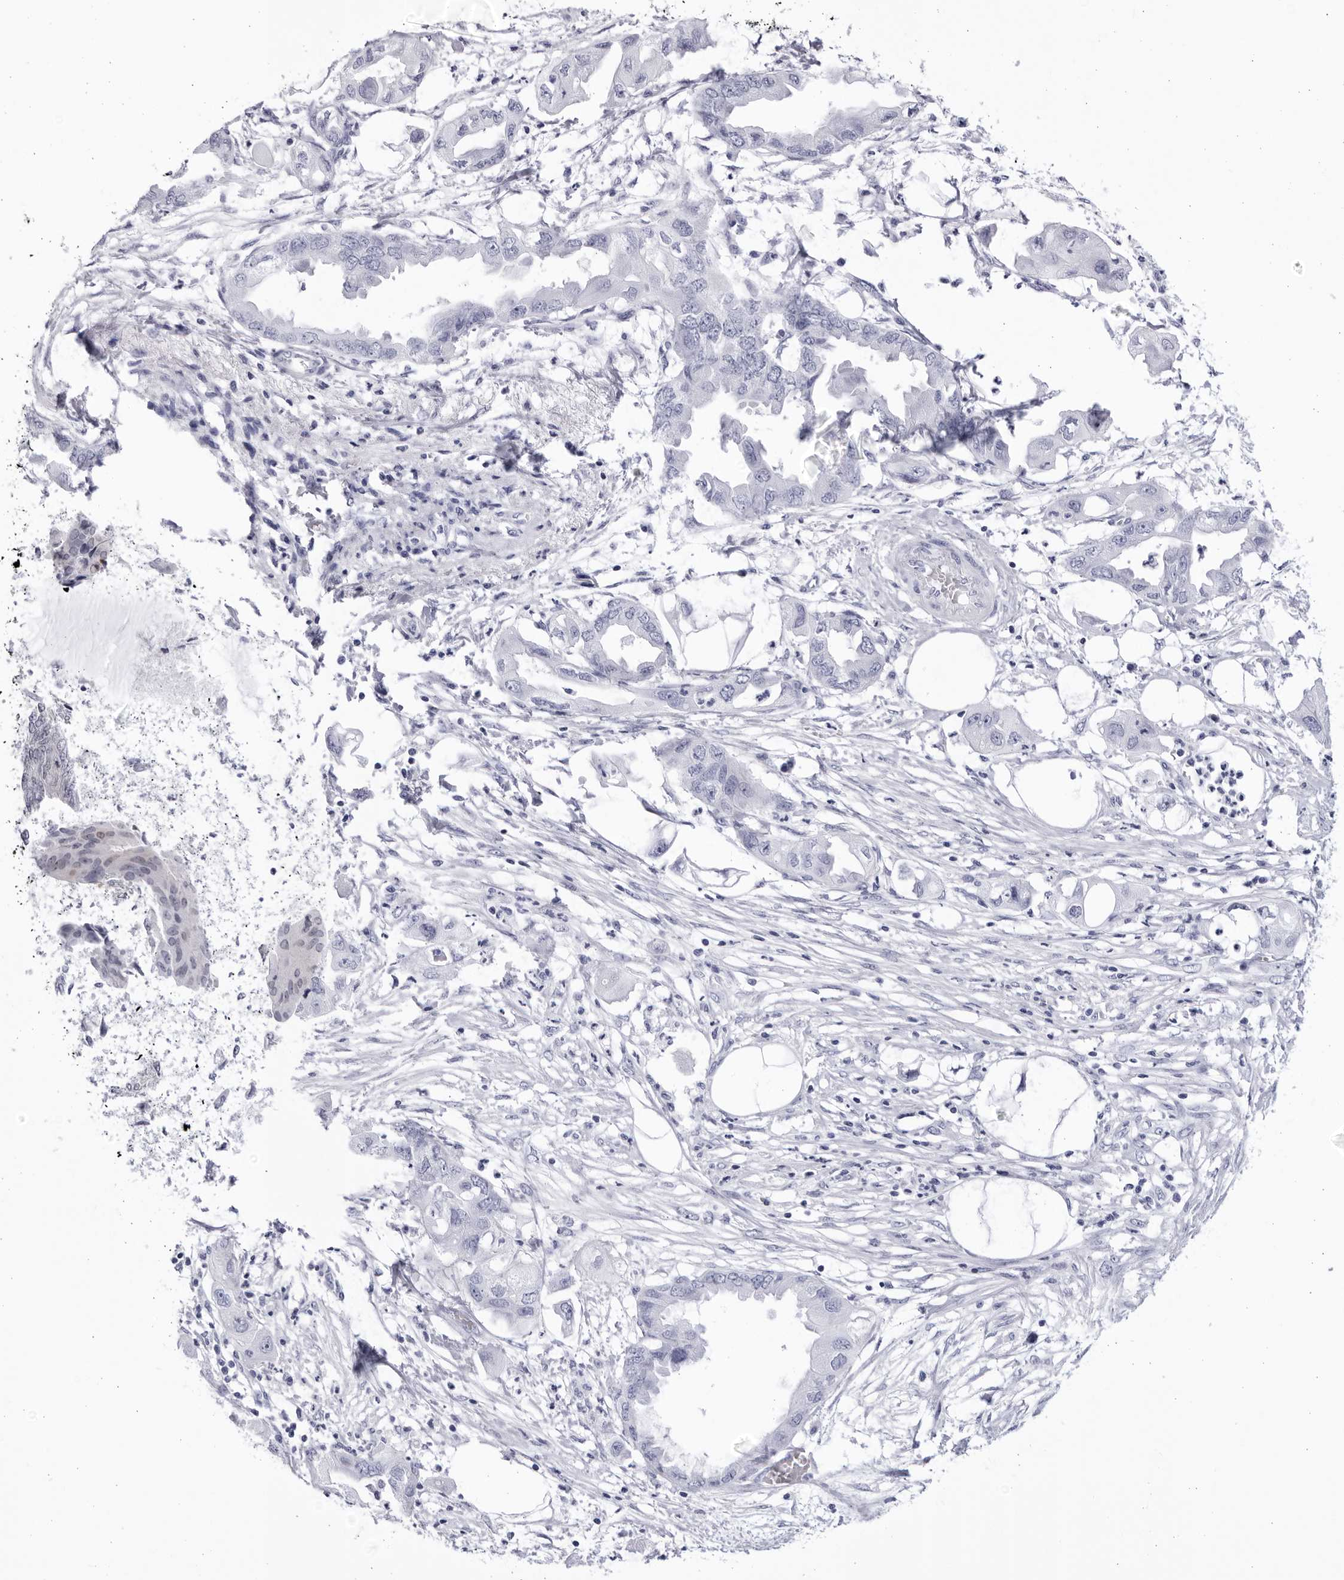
{"staining": {"intensity": "negative", "quantity": "none", "location": "none"}, "tissue": "endometrial cancer", "cell_type": "Tumor cells", "image_type": "cancer", "snomed": [{"axis": "morphology", "description": "Adenocarcinoma, NOS"}, {"axis": "morphology", "description": "Adenocarcinoma, metastatic, NOS"}, {"axis": "topography", "description": "Adipose tissue"}, {"axis": "topography", "description": "Endometrium"}], "caption": "Immunohistochemical staining of endometrial cancer (metastatic adenocarcinoma) shows no significant expression in tumor cells. (Brightfield microscopy of DAB immunohistochemistry at high magnification).", "gene": "CCDC181", "patient": {"sex": "female", "age": 67}}